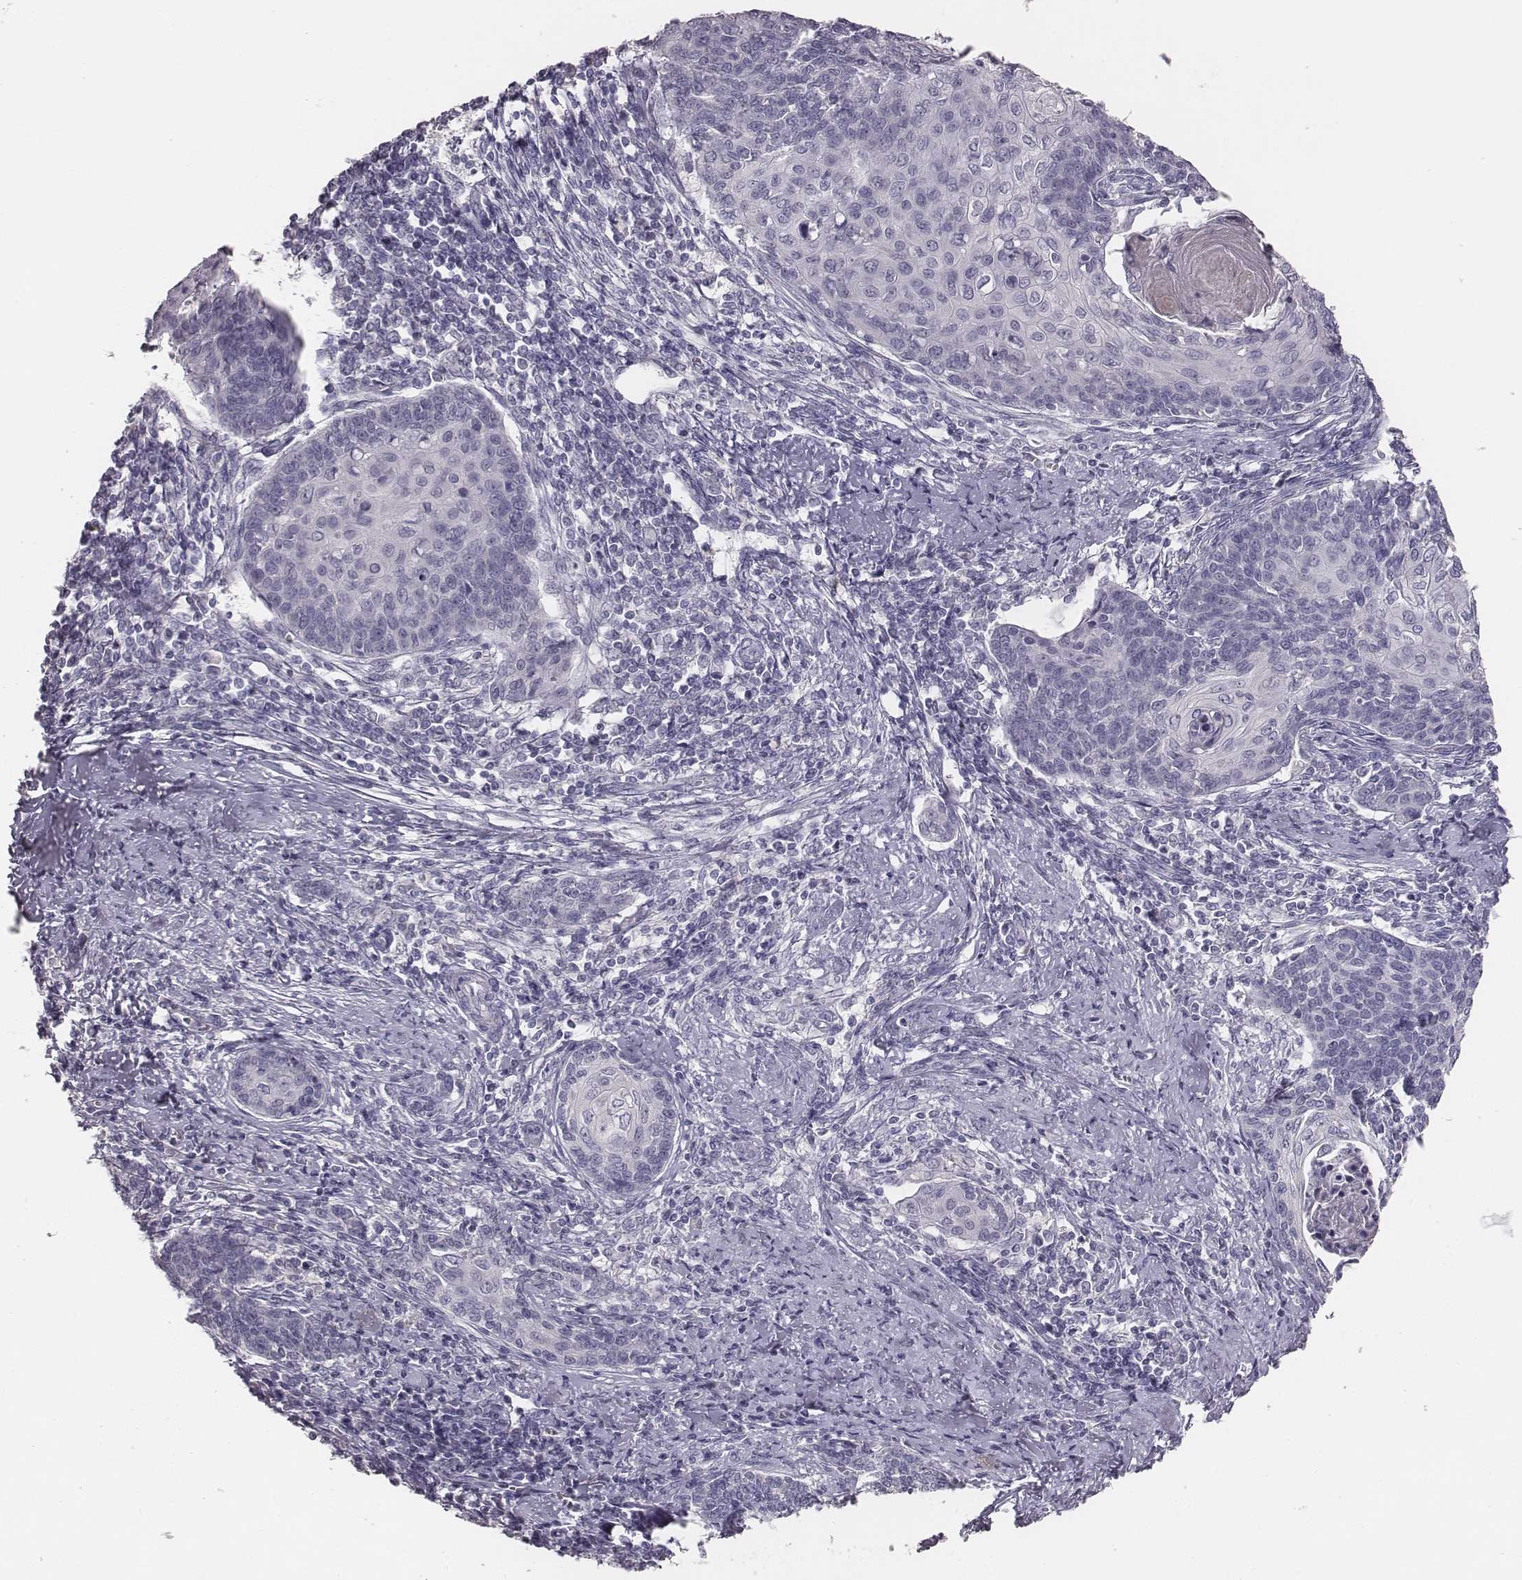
{"staining": {"intensity": "negative", "quantity": "none", "location": "none"}, "tissue": "cervical cancer", "cell_type": "Tumor cells", "image_type": "cancer", "snomed": [{"axis": "morphology", "description": "Squamous cell carcinoma, NOS"}, {"axis": "topography", "description": "Cervix"}], "caption": "Cervical cancer was stained to show a protein in brown. There is no significant expression in tumor cells. (Stains: DAB (3,3'-diaminobenzidine) immunohistochemistry with hematoxylin counter stain, Microscopy: brightfield microscopy at high magnification).", "gene": "MYH6", "patient": {"sex": "female", "age": 39}}